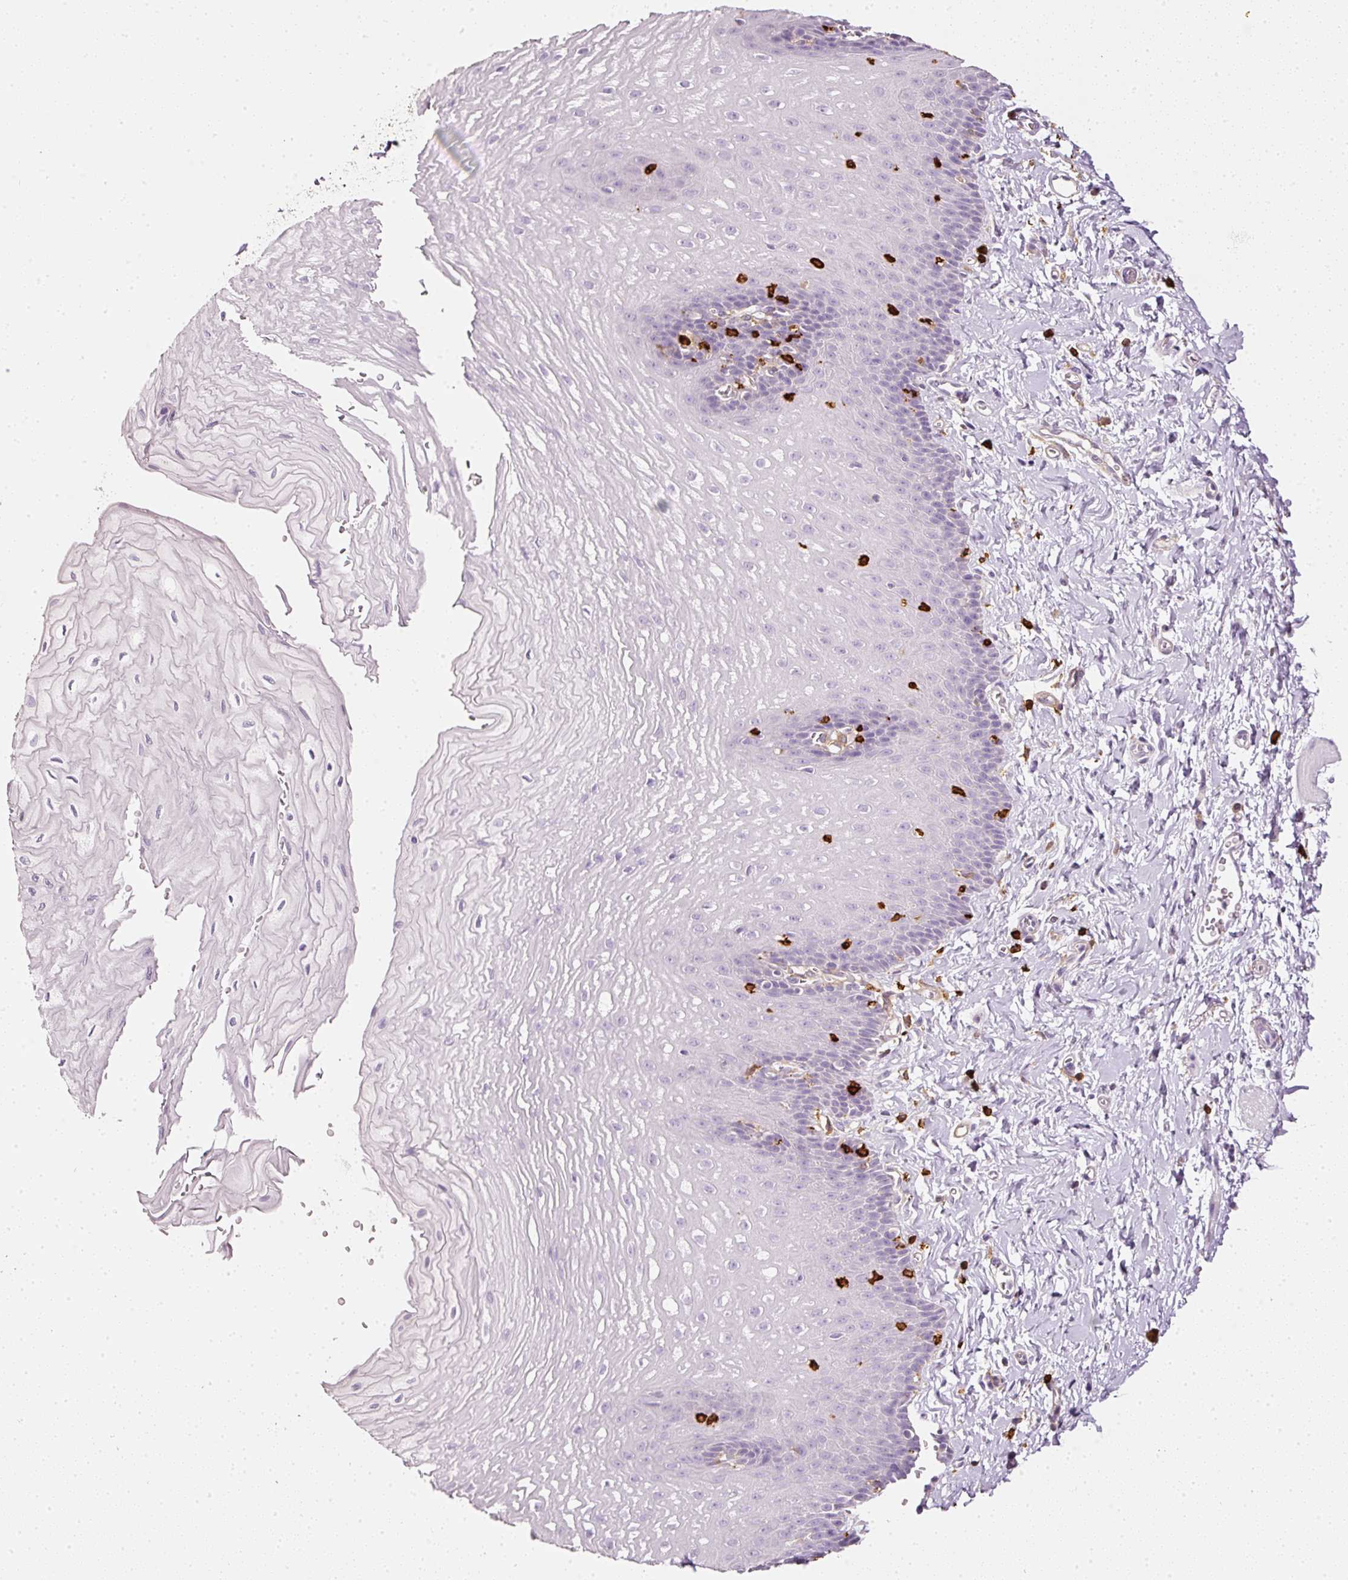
{"staining": {"intensity": "negative", "quantity": "none", "location": "none"}, "tissue": "esophagus", "cell_type": "Squamous epithelial cells", "image_type": "normal", "snomed": [{"axis": "morphology", "description": "Normal tissue, NOS"}, {"axis": "topography", "description": "Esophagus"}], "caption": "The image exhibits no significant staining in squamous epithelial cells of esophagus. Nuclei are stained in blue.", "gene": "EVL", "patient": {"sex": "male", "age": 70}}